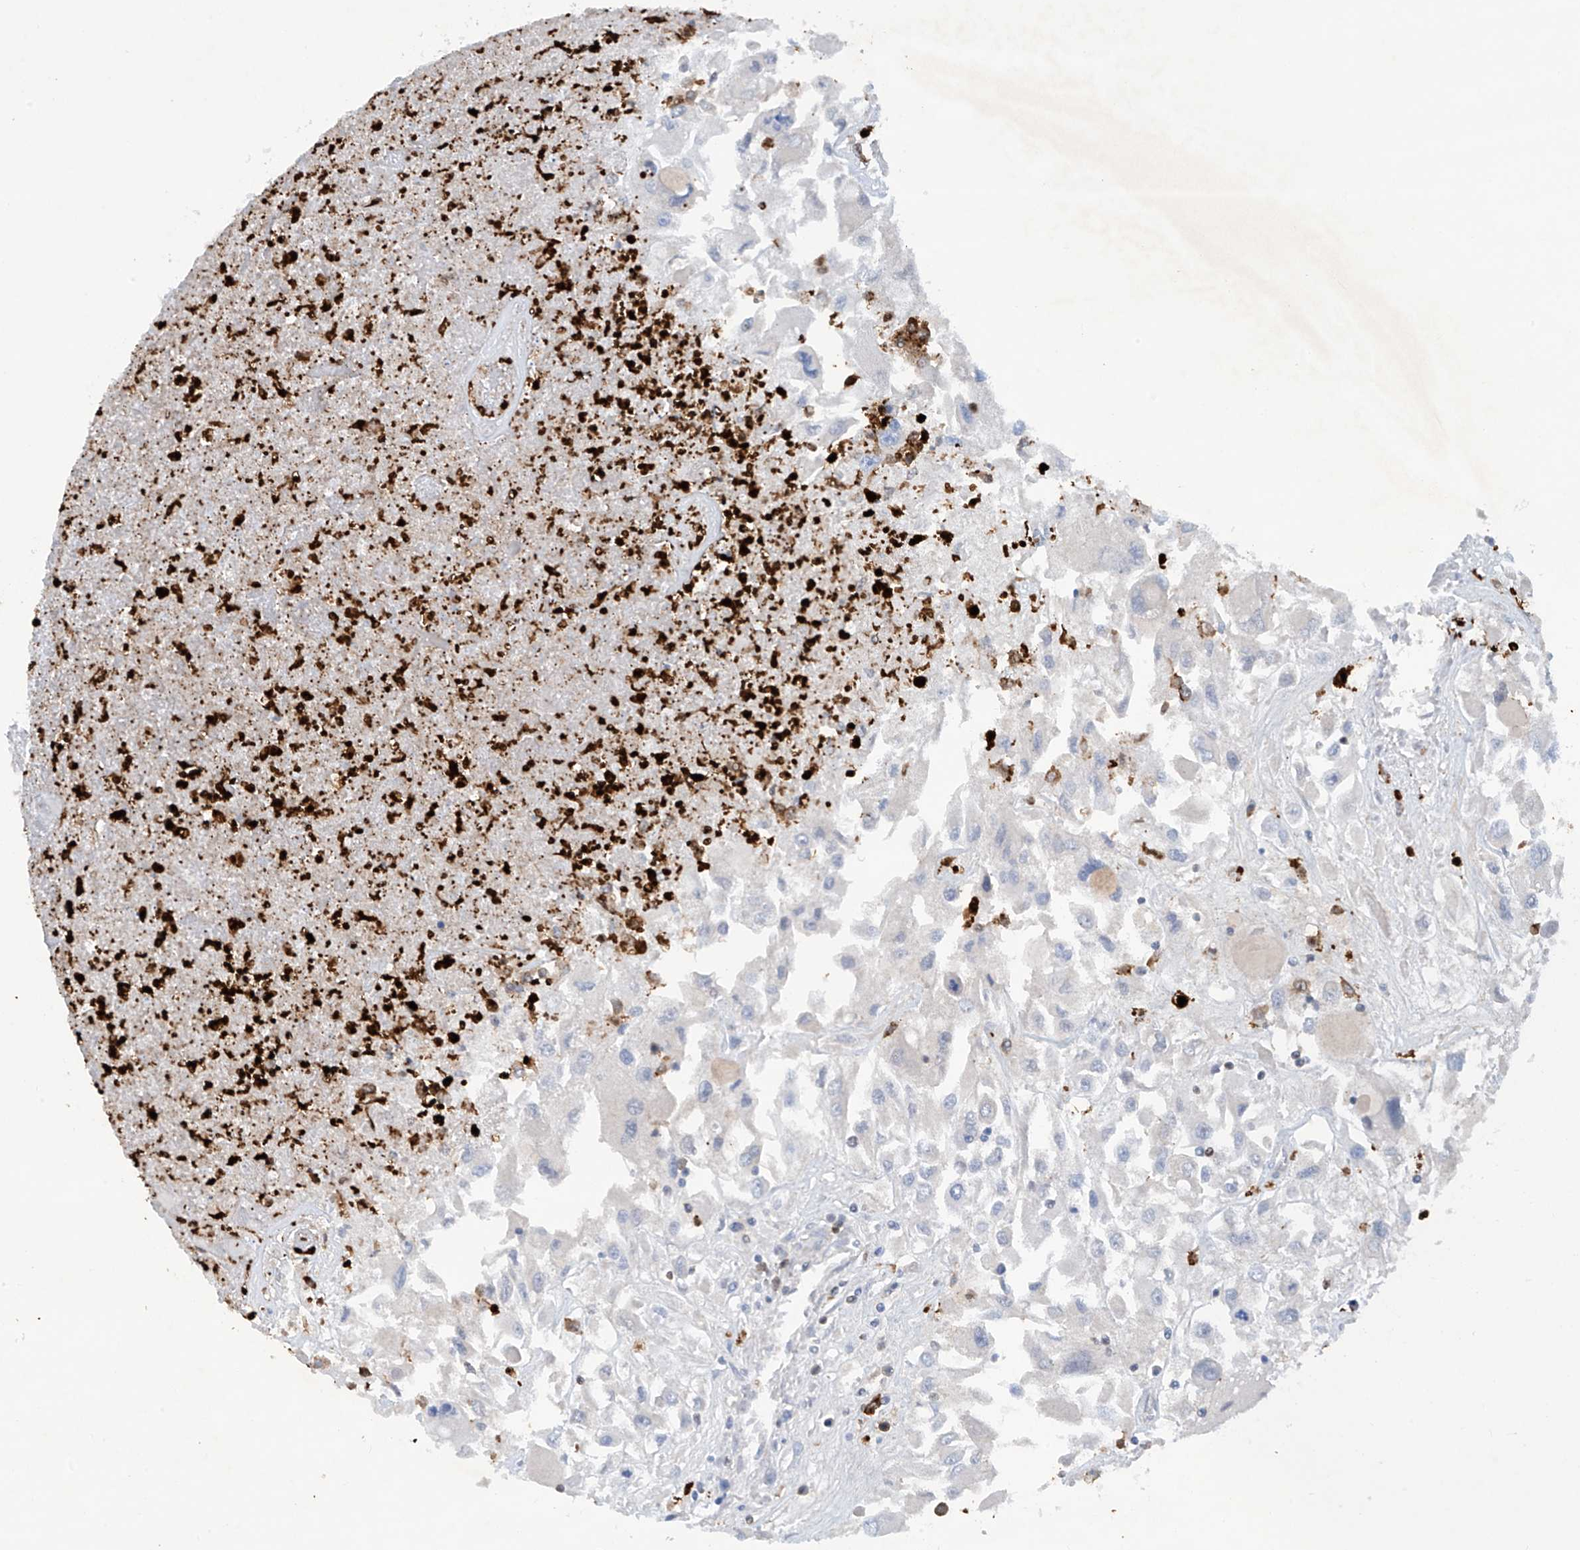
{"staining": {"intensity": "negative", "quantity": "none", "location": "none"}, "tissue": "renal cancer", "cell_type": "Tumor cells", "image_type": "cancer", "snomed": [{"axis": "morphology", "description": "Adenocarcinoma, NOS"}, {"axis": "topography", "description": "Kidney"}], "caption": "Immunohistochemical staining of adenocarcinoma (renal) demonstrates no significant staining in tumor cells.", "gene": "PHACTR2", "patient": {"sex": "female", "age": 52}}